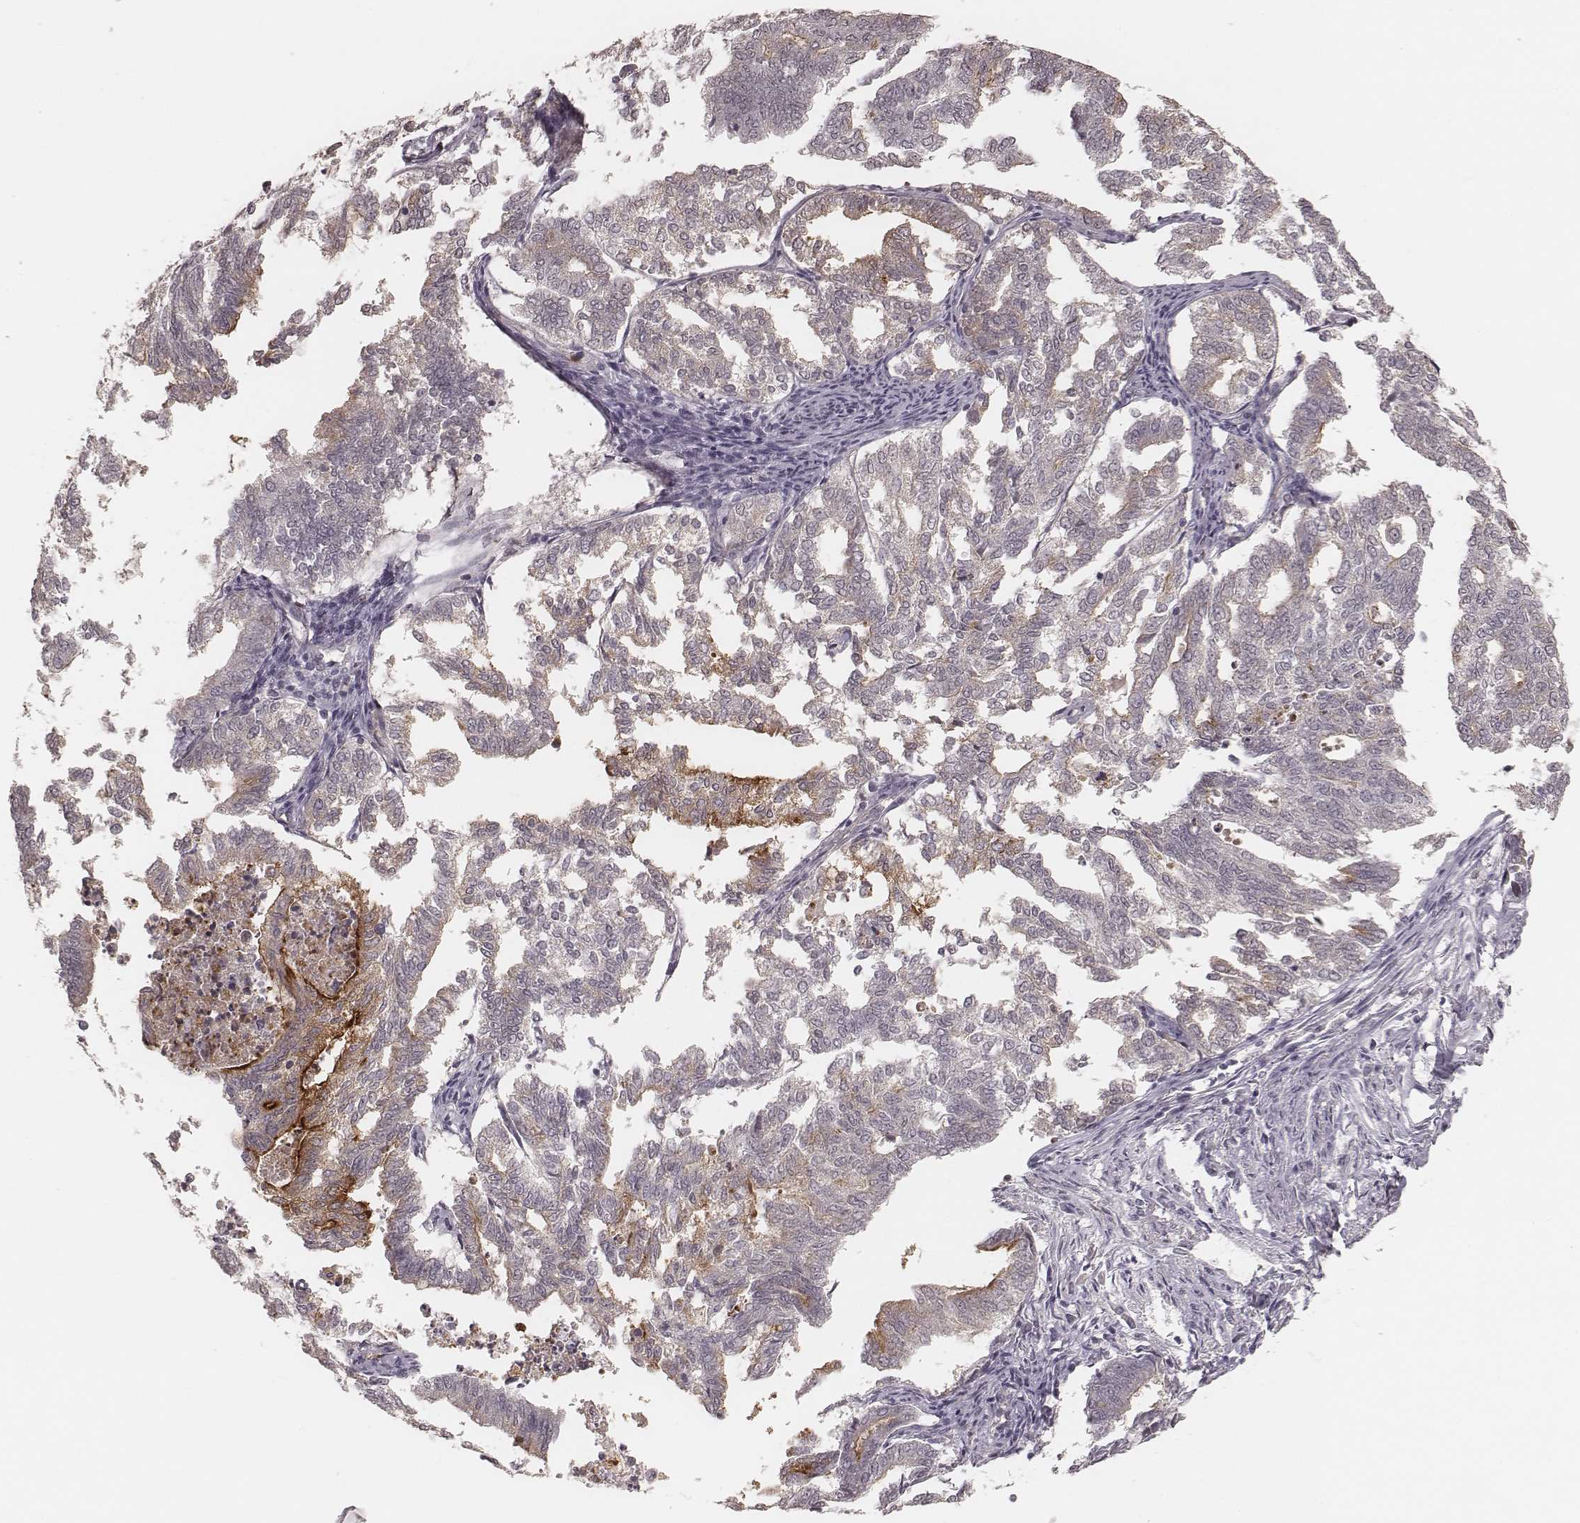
{"staining": {"intensity": "moderate", "quantity": "25%-75%", "location": "cytoplasmic/membranous"}, "tissue": "endometrial cancer", "cell_type": "Tumor cells", "image_type": "cancer", "snomed": [{"axis": "morphology", "description": "Adenocarcinoma, NOS"}, {"axis": "topography", "description": "Endometrium"}], "caption": "Endometrial cancer (adenocarcinoma) stained for a protein displays moderate cytoplasmic/membranous positivity in tumor cells.", "gene": "KITLG", "patient": {"sex": "female", "age": 79}}